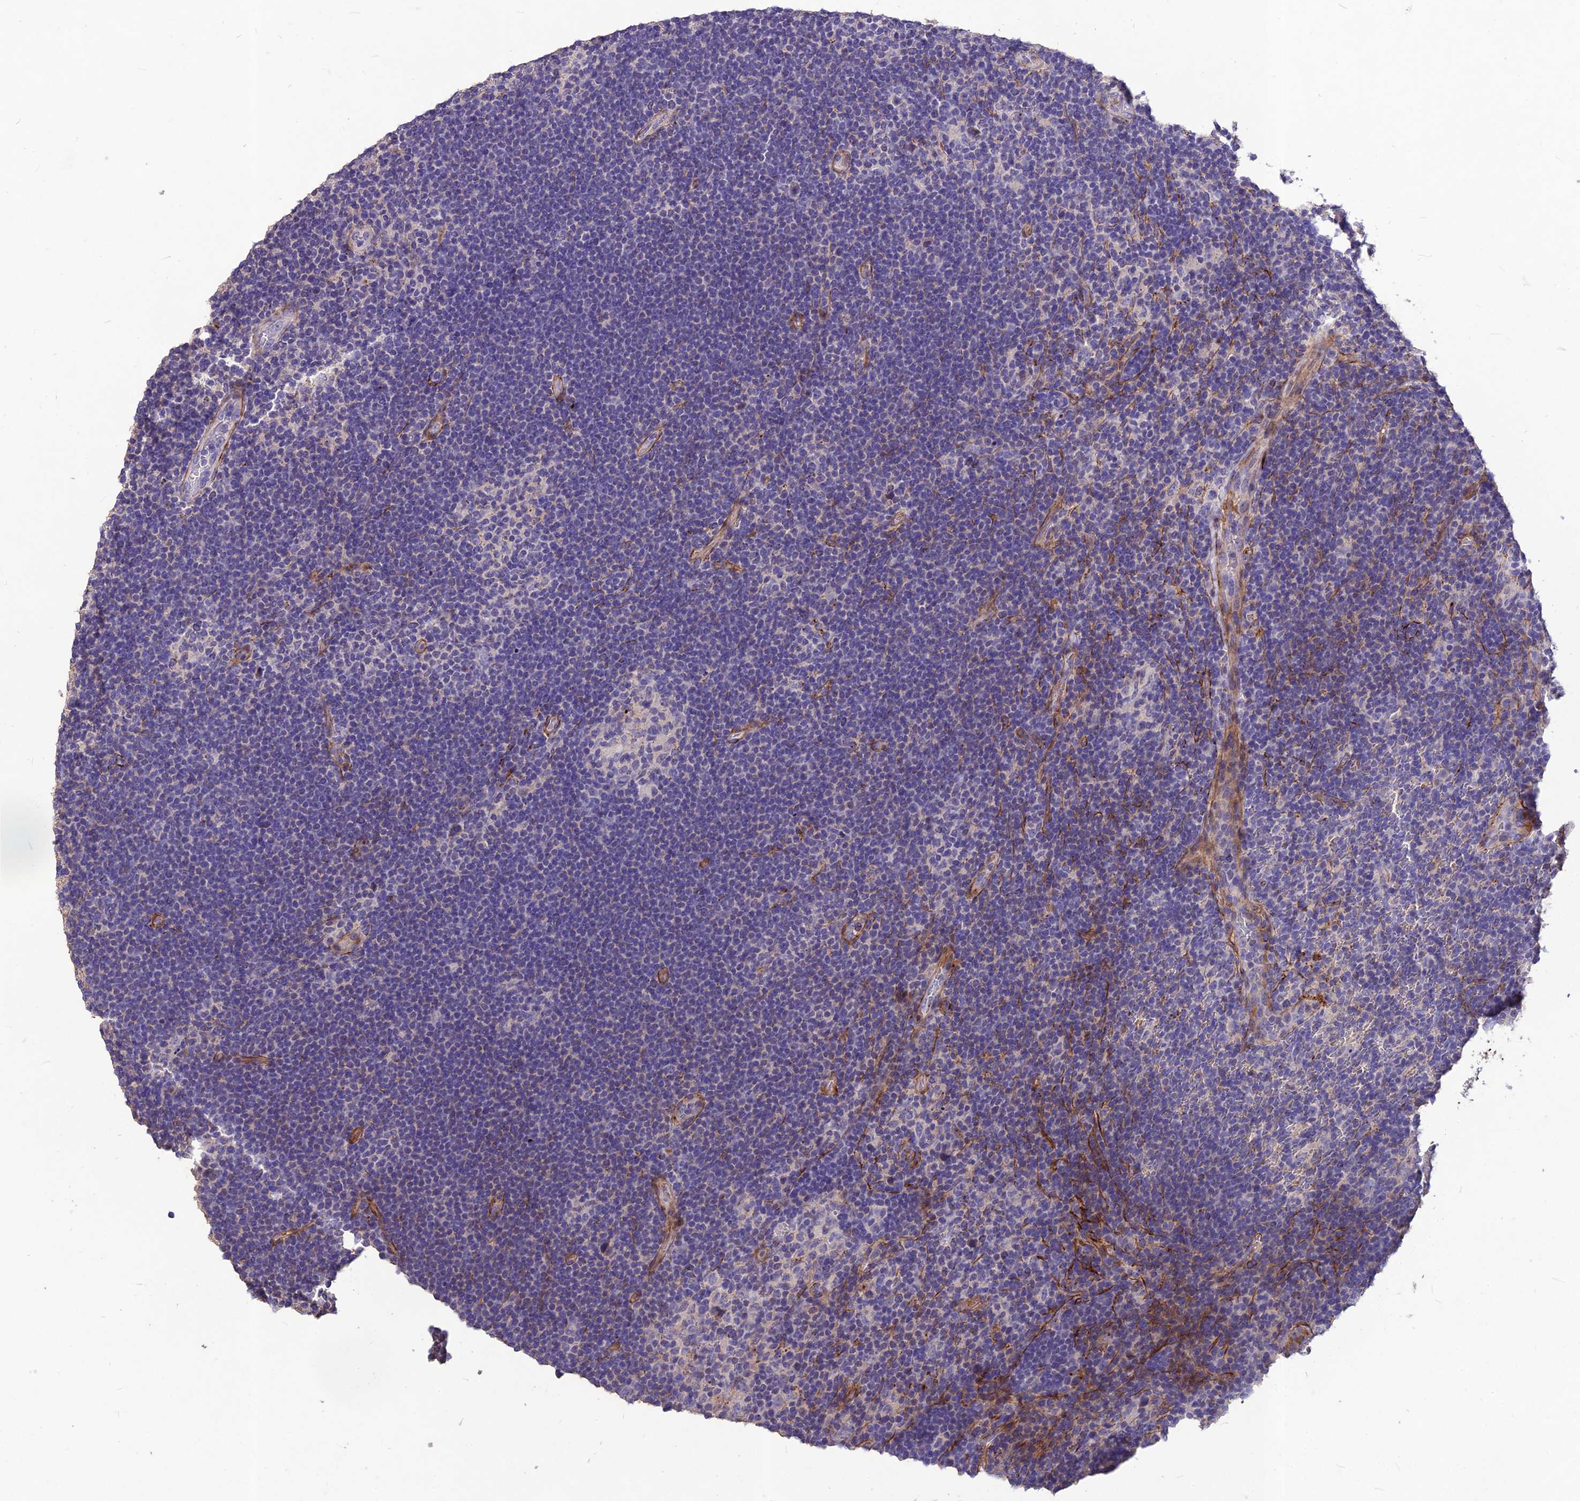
{"staining": {"intensity": "negative", "quantity": "none", "location": "none"}, "tissue": "lymphoma", "cell_type": "Tumor cells", "image_type": "cancer", "snomed": [{"axis": "morphology", "description": "Hodgkin's disease, NOS"}, {"axis": "topography", "description": "Lymph node"}], "caption": "Tumor cells show no significant expression in Hodgkin's disease. The staining was performed using DAB to visualize the protein expression in brown, while the nuclei were stained in blue with hematoxylin (Magnification: 20x).", "gene": "CLUH", "patient": {"sex": "female", "age": 57}}